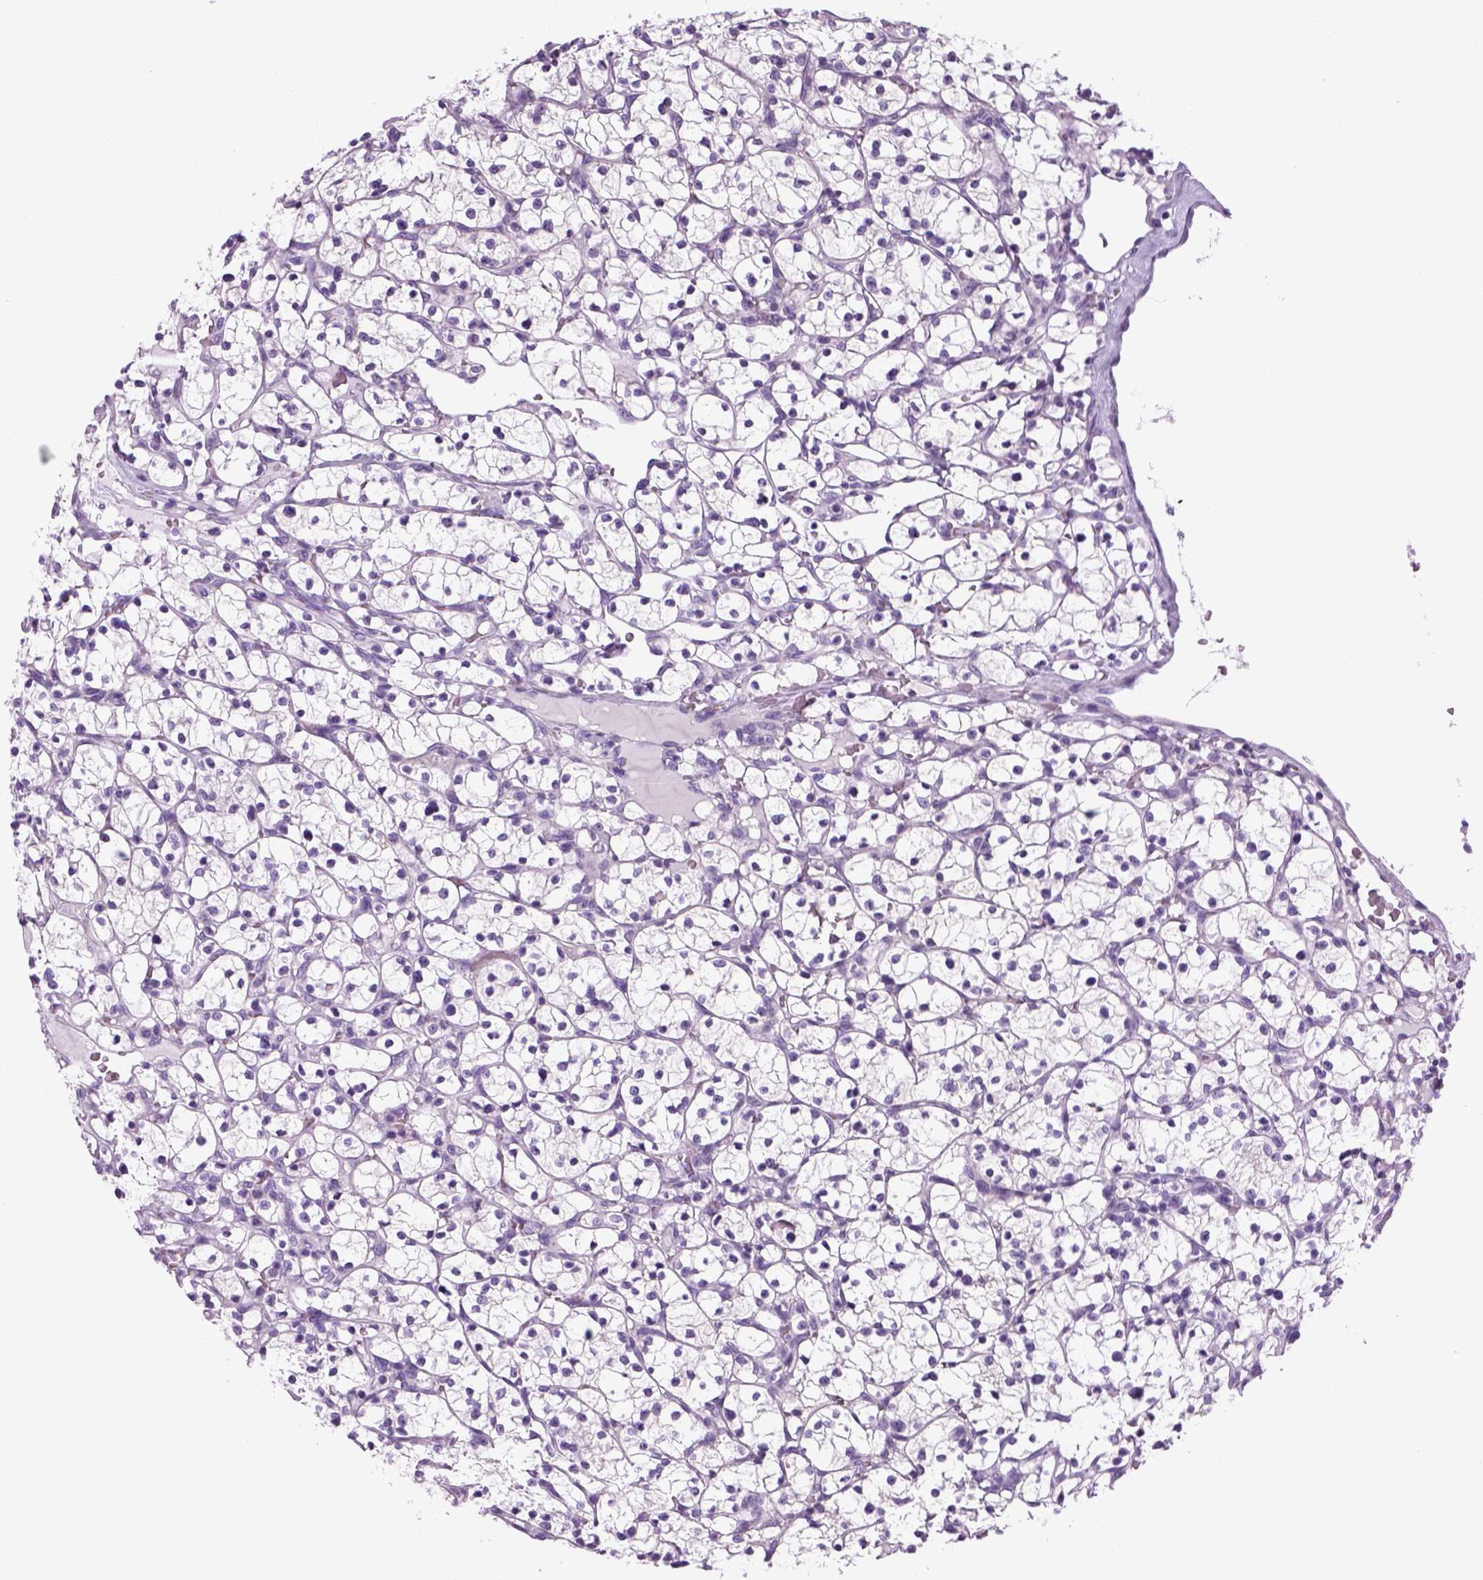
{"staining": {"intensity": "negative", "quantity": "none", "location": "none"}, "tissue": "renal cancer", "cell_type": "Tumor cells", "image_type": "cancer", "snomed": [{"axis": "morphology", "description": "Adenocarcinoma, NOS"}, {"axis": "topography", "description": "Kidney"}], "caption": "Histopathology image shows no significant protein expression in tumor cells of renal cancer (adenocarcinoma). Brightfield microscopy of immunohistochemistry (IHC) stained with DAB (brown) and hematoxylin (blue), captured at high magnification.", "gene": "HMCN2", "patient": {"sex": "female", "age": 64}}